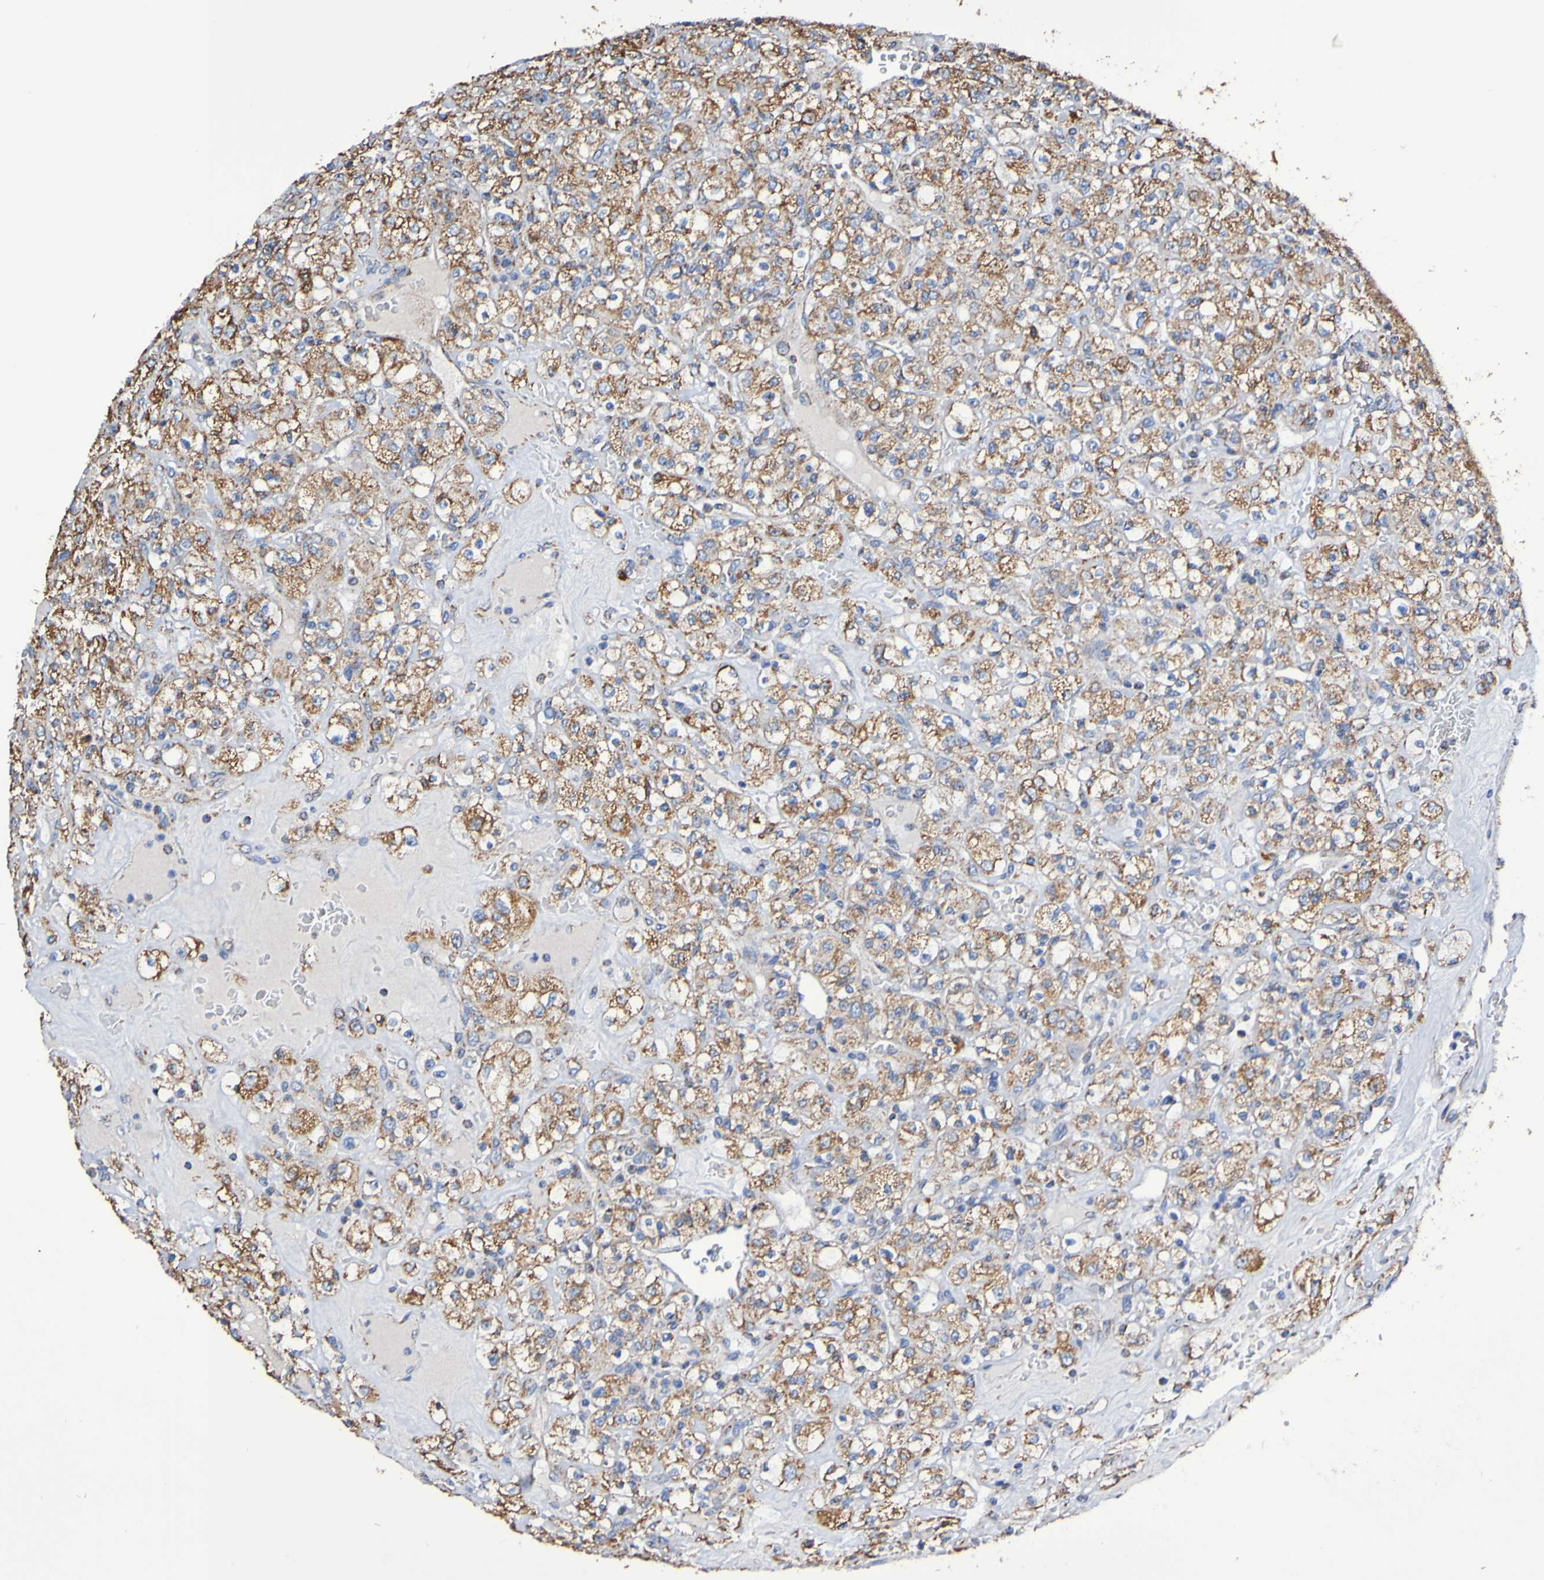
{"staining": {"intensity": "moderate", "quantity": ">75%", "location": "cytoplasmic/membranous"}, "tissue": "renal cancer", "cell_type": "Tumor cells", "image_type": "cancer", "snomed": [{"axis": "morphology", "description": "Normal tissue, NOS"}, {"axis": "morphology", "description": "Adenocarcinoma, NOS"}, {"axis": "topography", "description": "Kidney"}], "caption": "Protein expression analysis of renal cancer shows moderate cytoplasmic/membranous positivity in about >75% of tumor cells.", "gene": "IL18R1", "patient": {"sex": "female", "age": 72}}